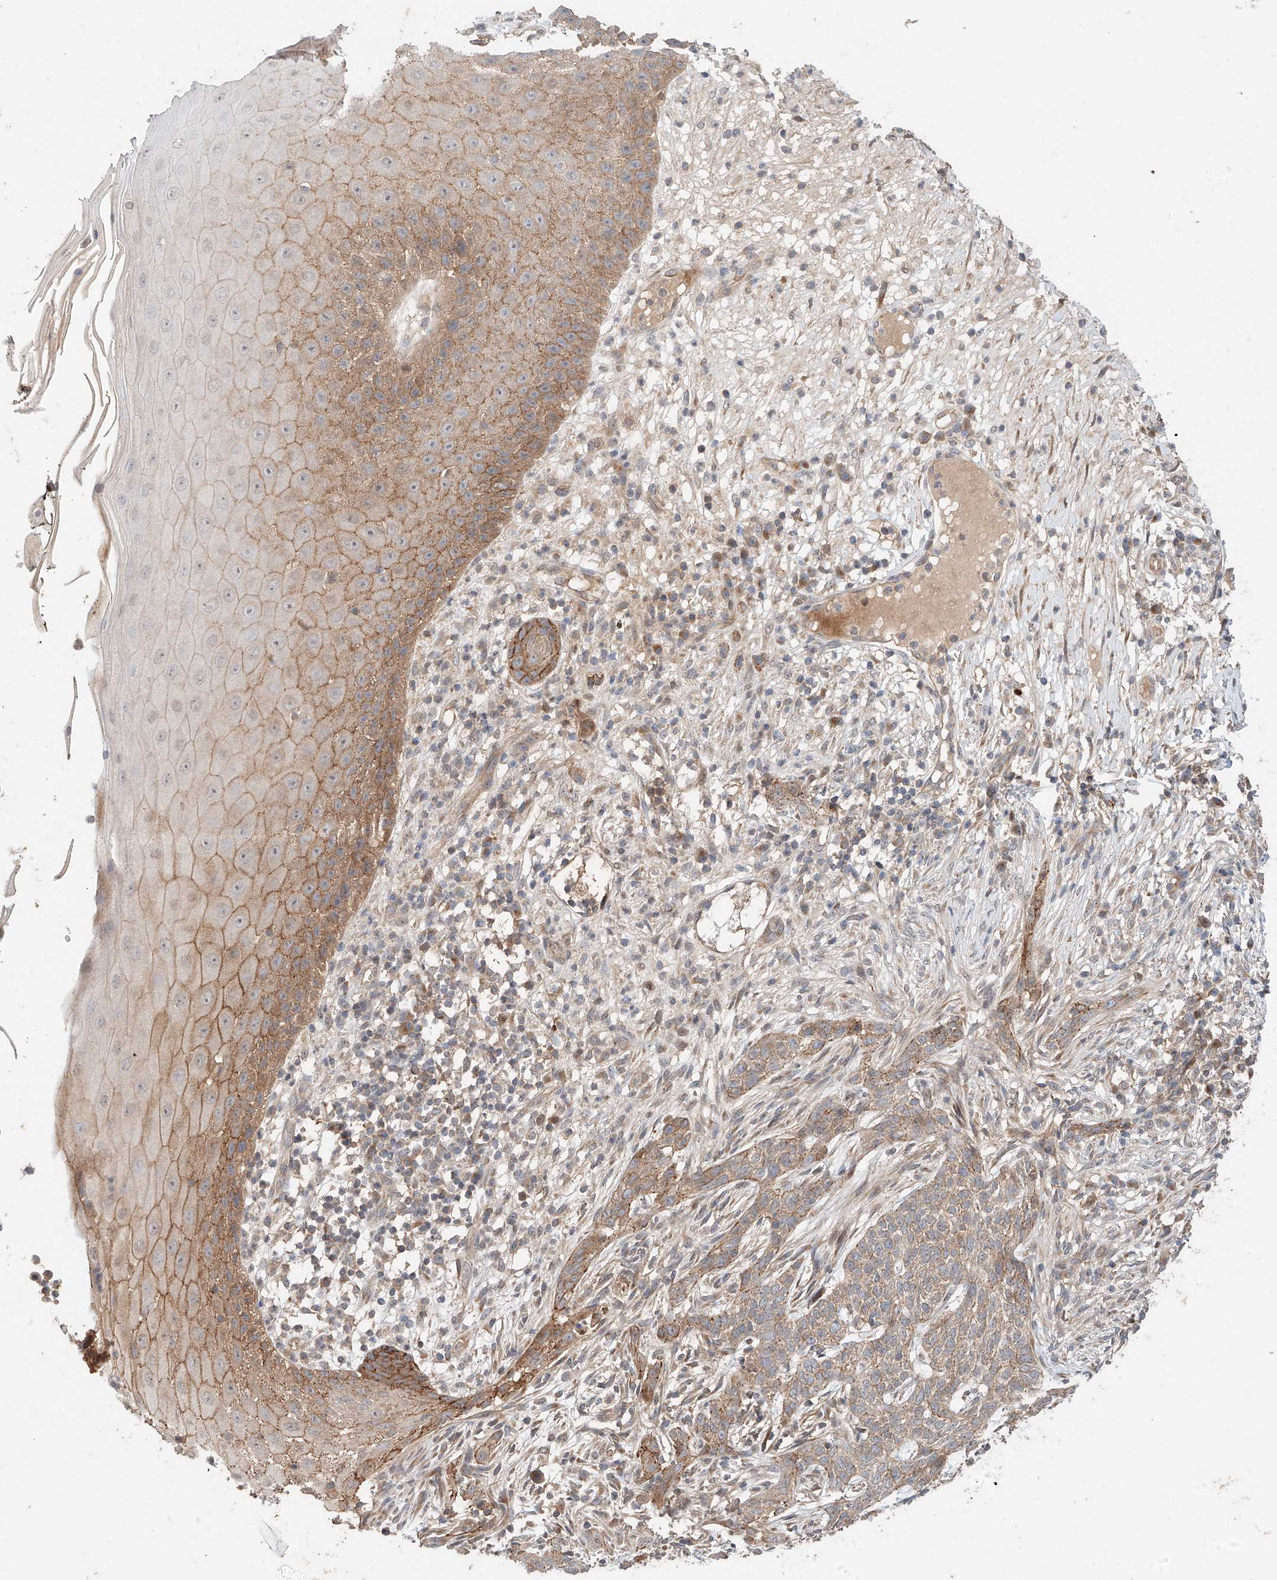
{"staining": {"intensity": "moderate", "quantity": ">75%", "location": "cytoplasmic/membranous"}, "tissue": "skin cancer", "cell_type": "Tumor cells", "image_type": "cancer", "snomed": [{"axis": "morphology", "description": "Normal tissue, NOS"}, {"axis": "morphology", "description": "Basal cell carcinoma"}, {"axis": "topography", "description": "Skin"}], "caption": "A high-resolution image shows IHC staining of skin basal cell carcinoma, which reveals moderate cytoplasmic/membranous expression in approximately >75% of tumor cells. Immunohistochemistry (ihc) stains the protein of interest in brown and the nuclei are stained blue.", "gene": "XPNPEP1", "patient": {"sex": "male", "age": 64}}